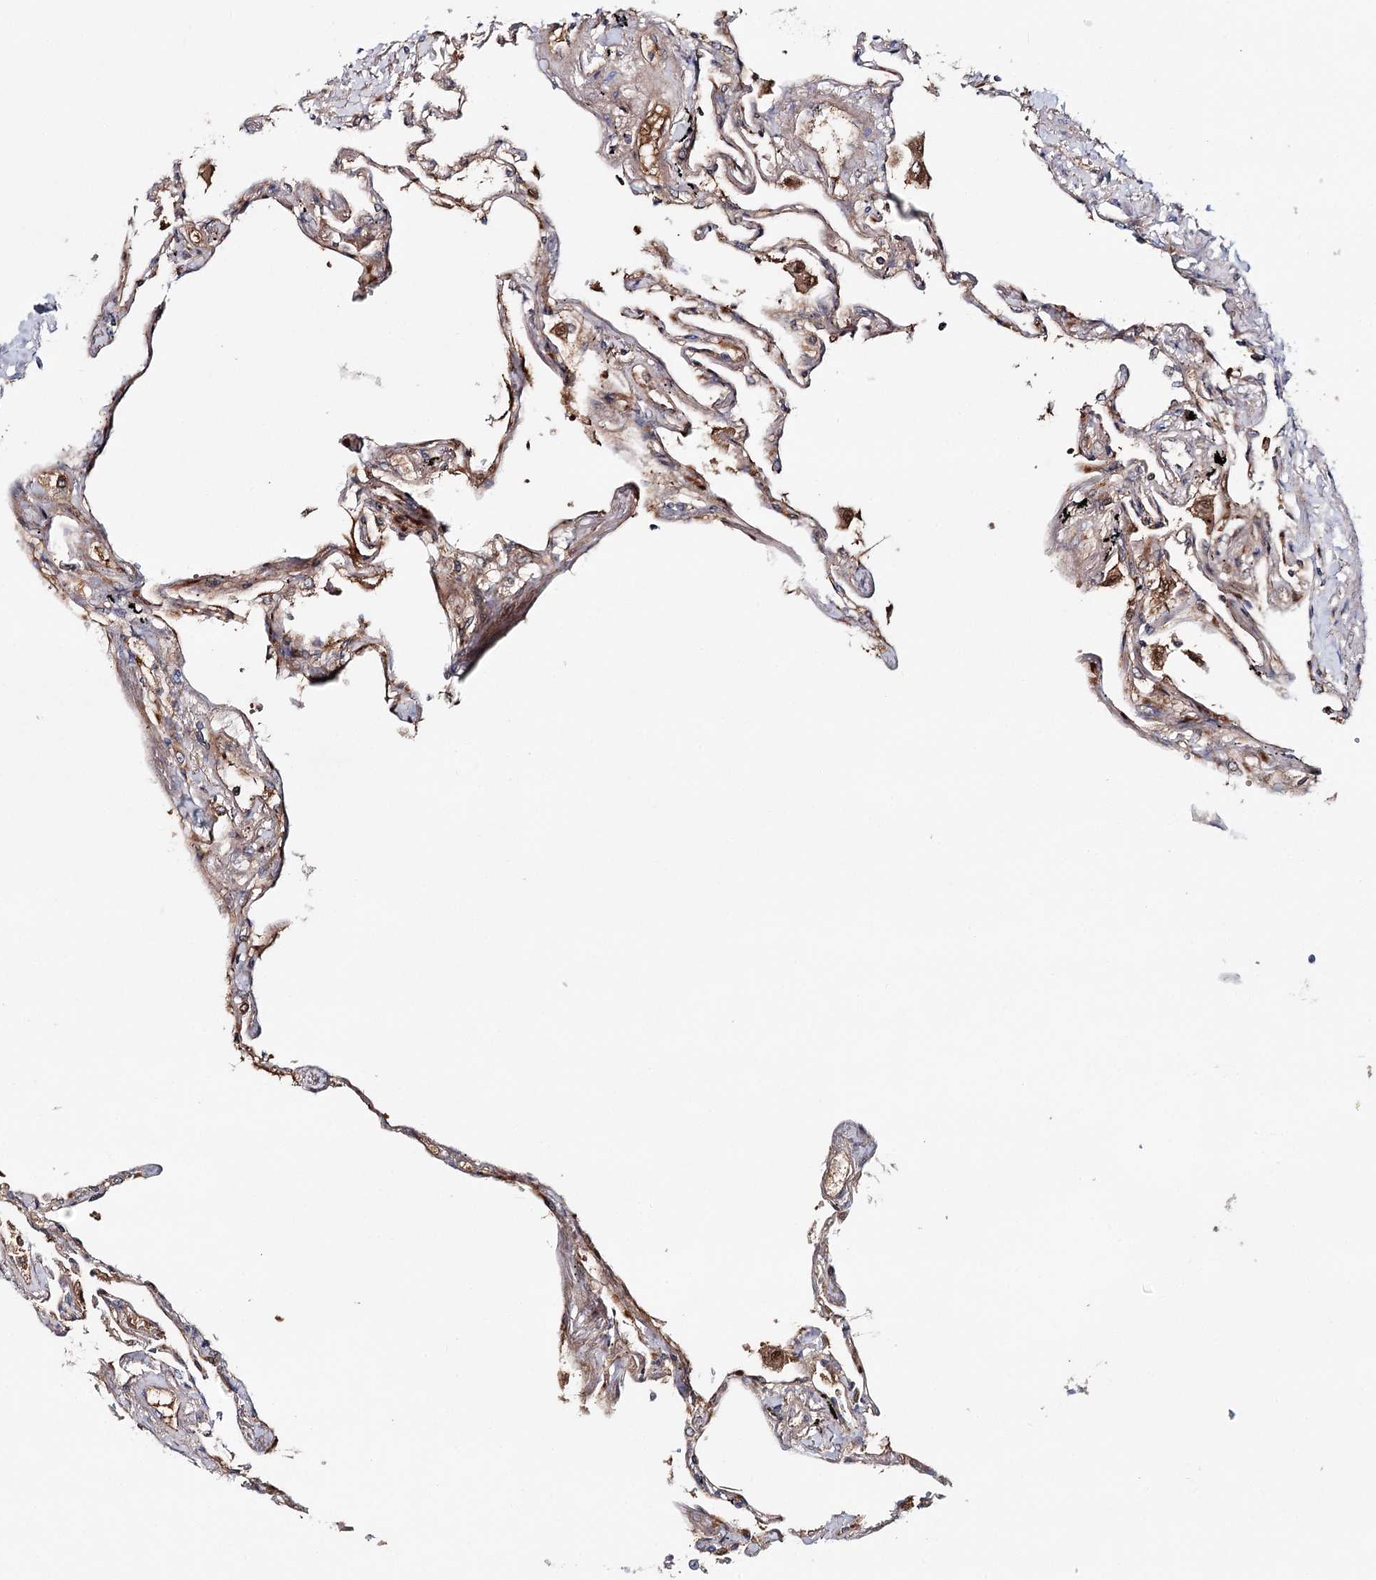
{"staining": {"intensity": "moderate", "quantity": "<25%", "location": "cytoplasmic/membranous"}, "tissue": "lung", "cell_type": "Alveolar cells", "image_type": "normal", "snomed": [{"axis": "morphology", "description": "Normal tissue, NOS"}, {"axis": "topography", "description": "Lung"}], "caption": "Moderate cytoplasmic/membranous expression is identified in about <25% of alveolar cells in unremarkable lung. The staining is performed using DAB brown chromogen to label protein expression. The nuclei are counter-stained blue using hematoxylin.", "gene": "PKP4", "patient": {"sex": "female", "age": 67}}